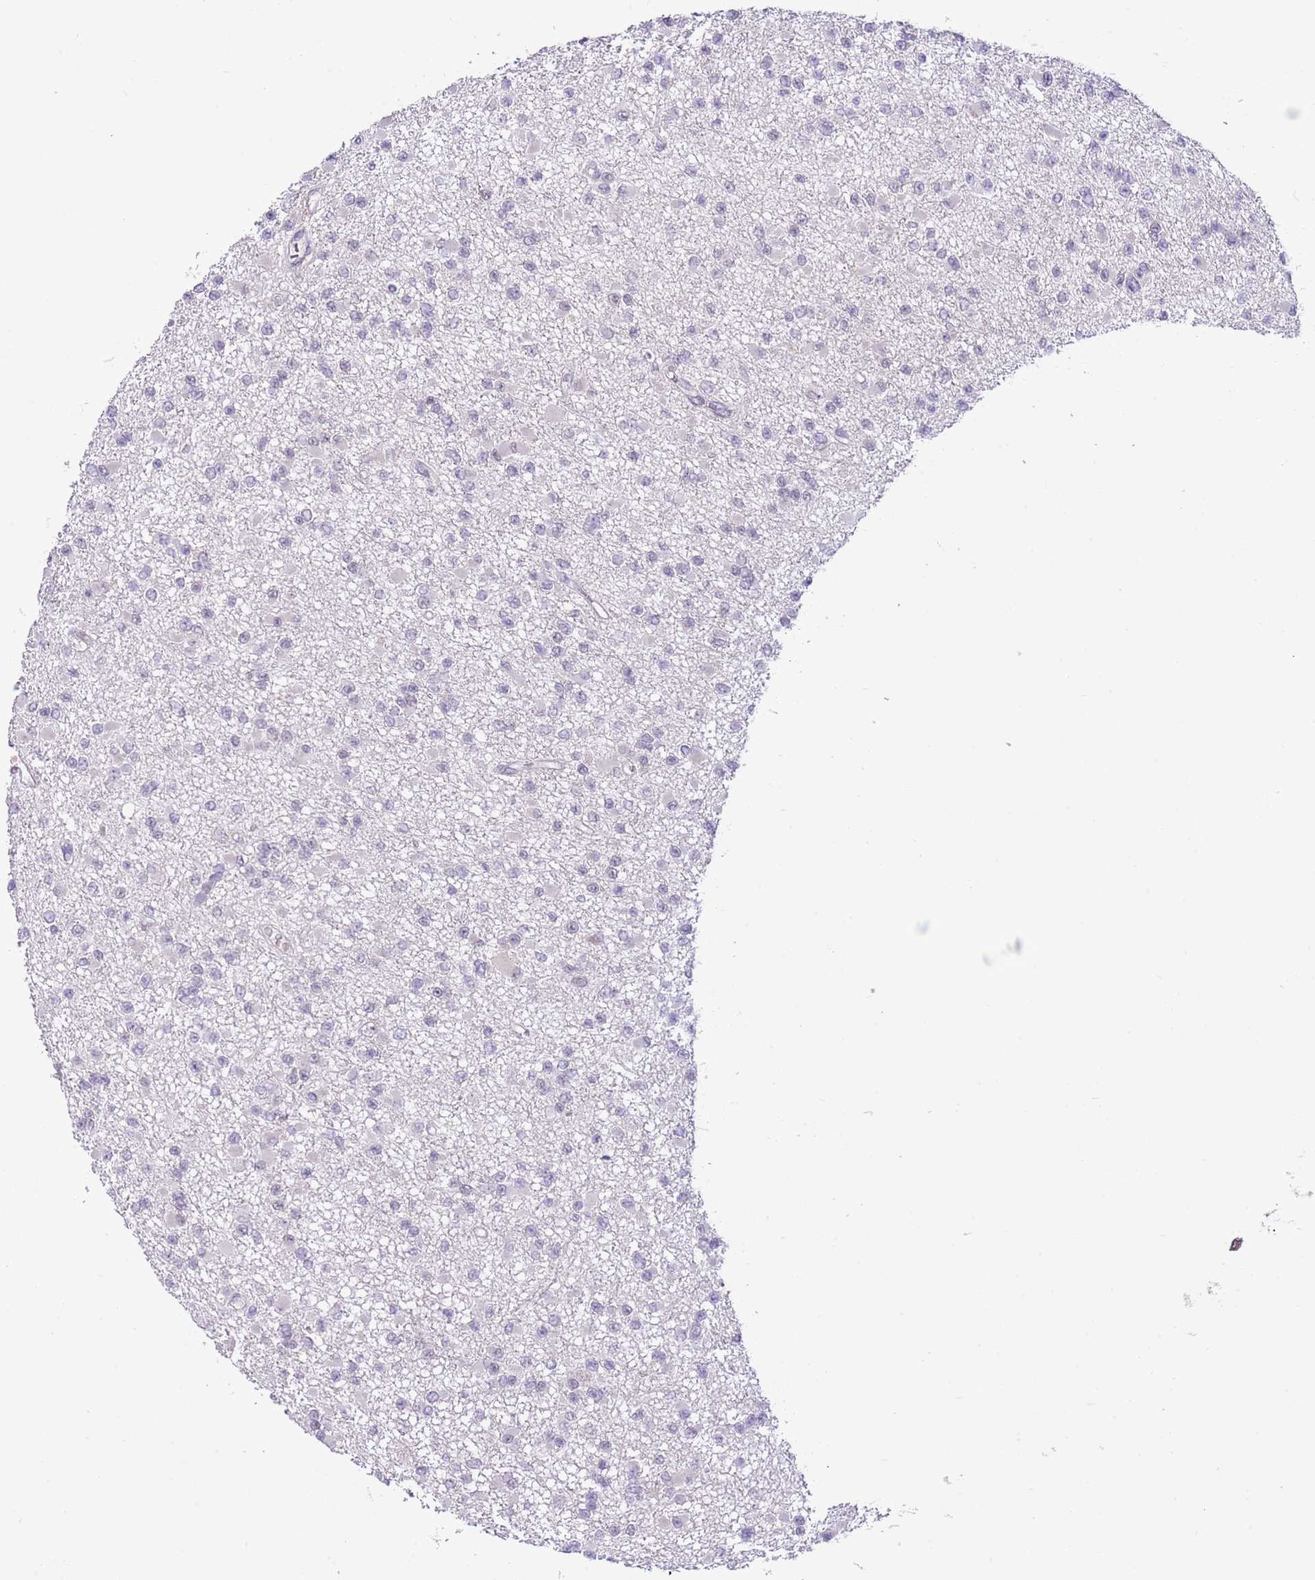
{"staining": {"intensity": "negative", "quantity": "none", "location": "none"}, "tissue": "glioma", "cell_type": "Tumor cells", "image_type": "cancer", "snomed": [{"axis": "morphology", "description": "Glioma, malignant, Low grade"}, {"axis": "topography", "description": "Brain"}], "caption": "Image shows no protein staining in tumor cells of glioma tissue.", "gene": "GALK2", "patient": {"sex": "female", "age": 22}}